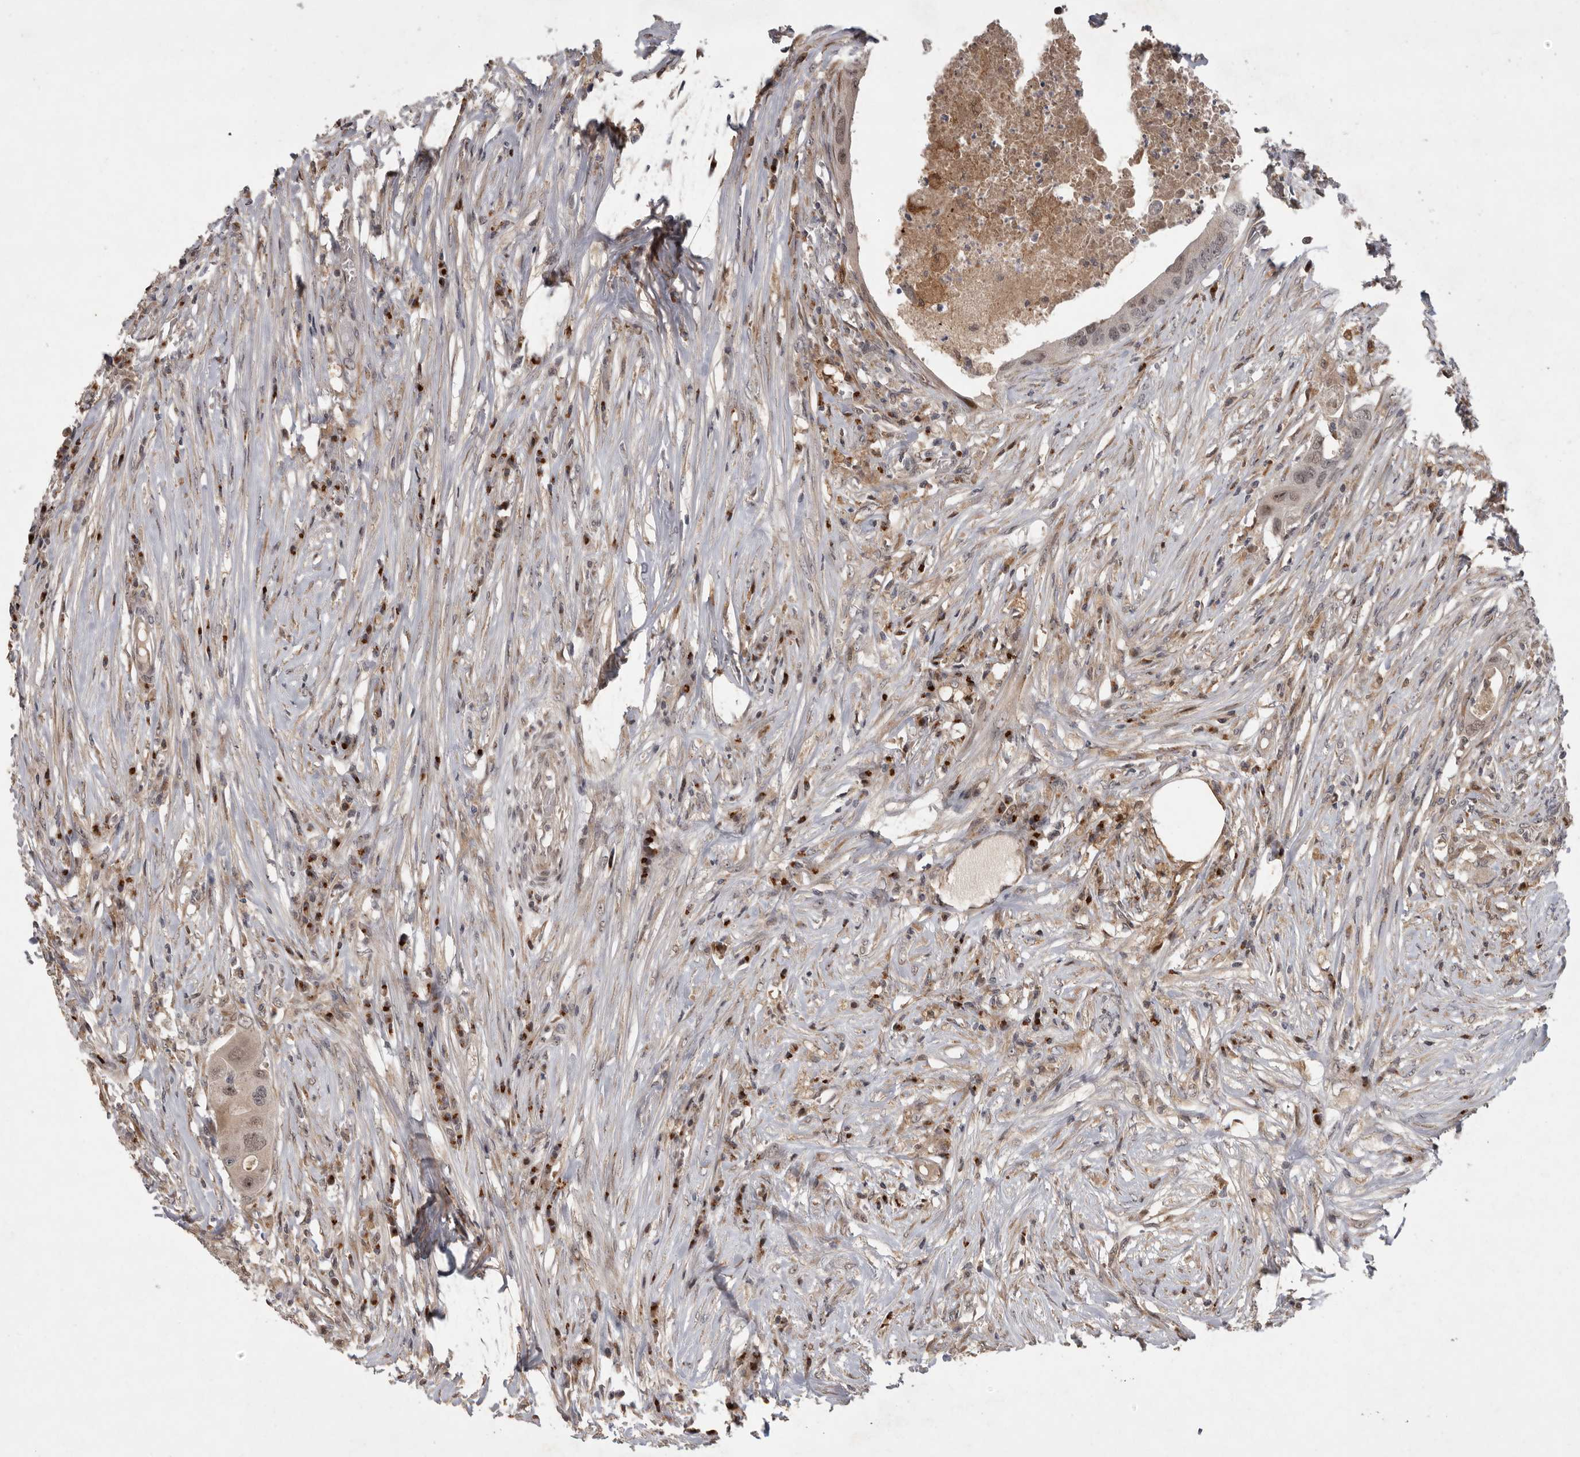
{"staining": {"intensity": "weak", "quantity": "<25%", "location": "nuclear"}, "tissue": "colorectal cancer", "cell_type": "Tumor cells", "image_type": "cancer", "snomed": [{"axis": "morphology", "description": "Adenocarcinoma, NOS"}, {"axis": "topography", "description": "Colon"}], "caption": "Tumor cells show no significant protein staining in adenocarcinoma (colorectal). Nuclei are stained in blue.", "gene": "MAN2A1", "patient": {"sex": "male", "age": 71}}